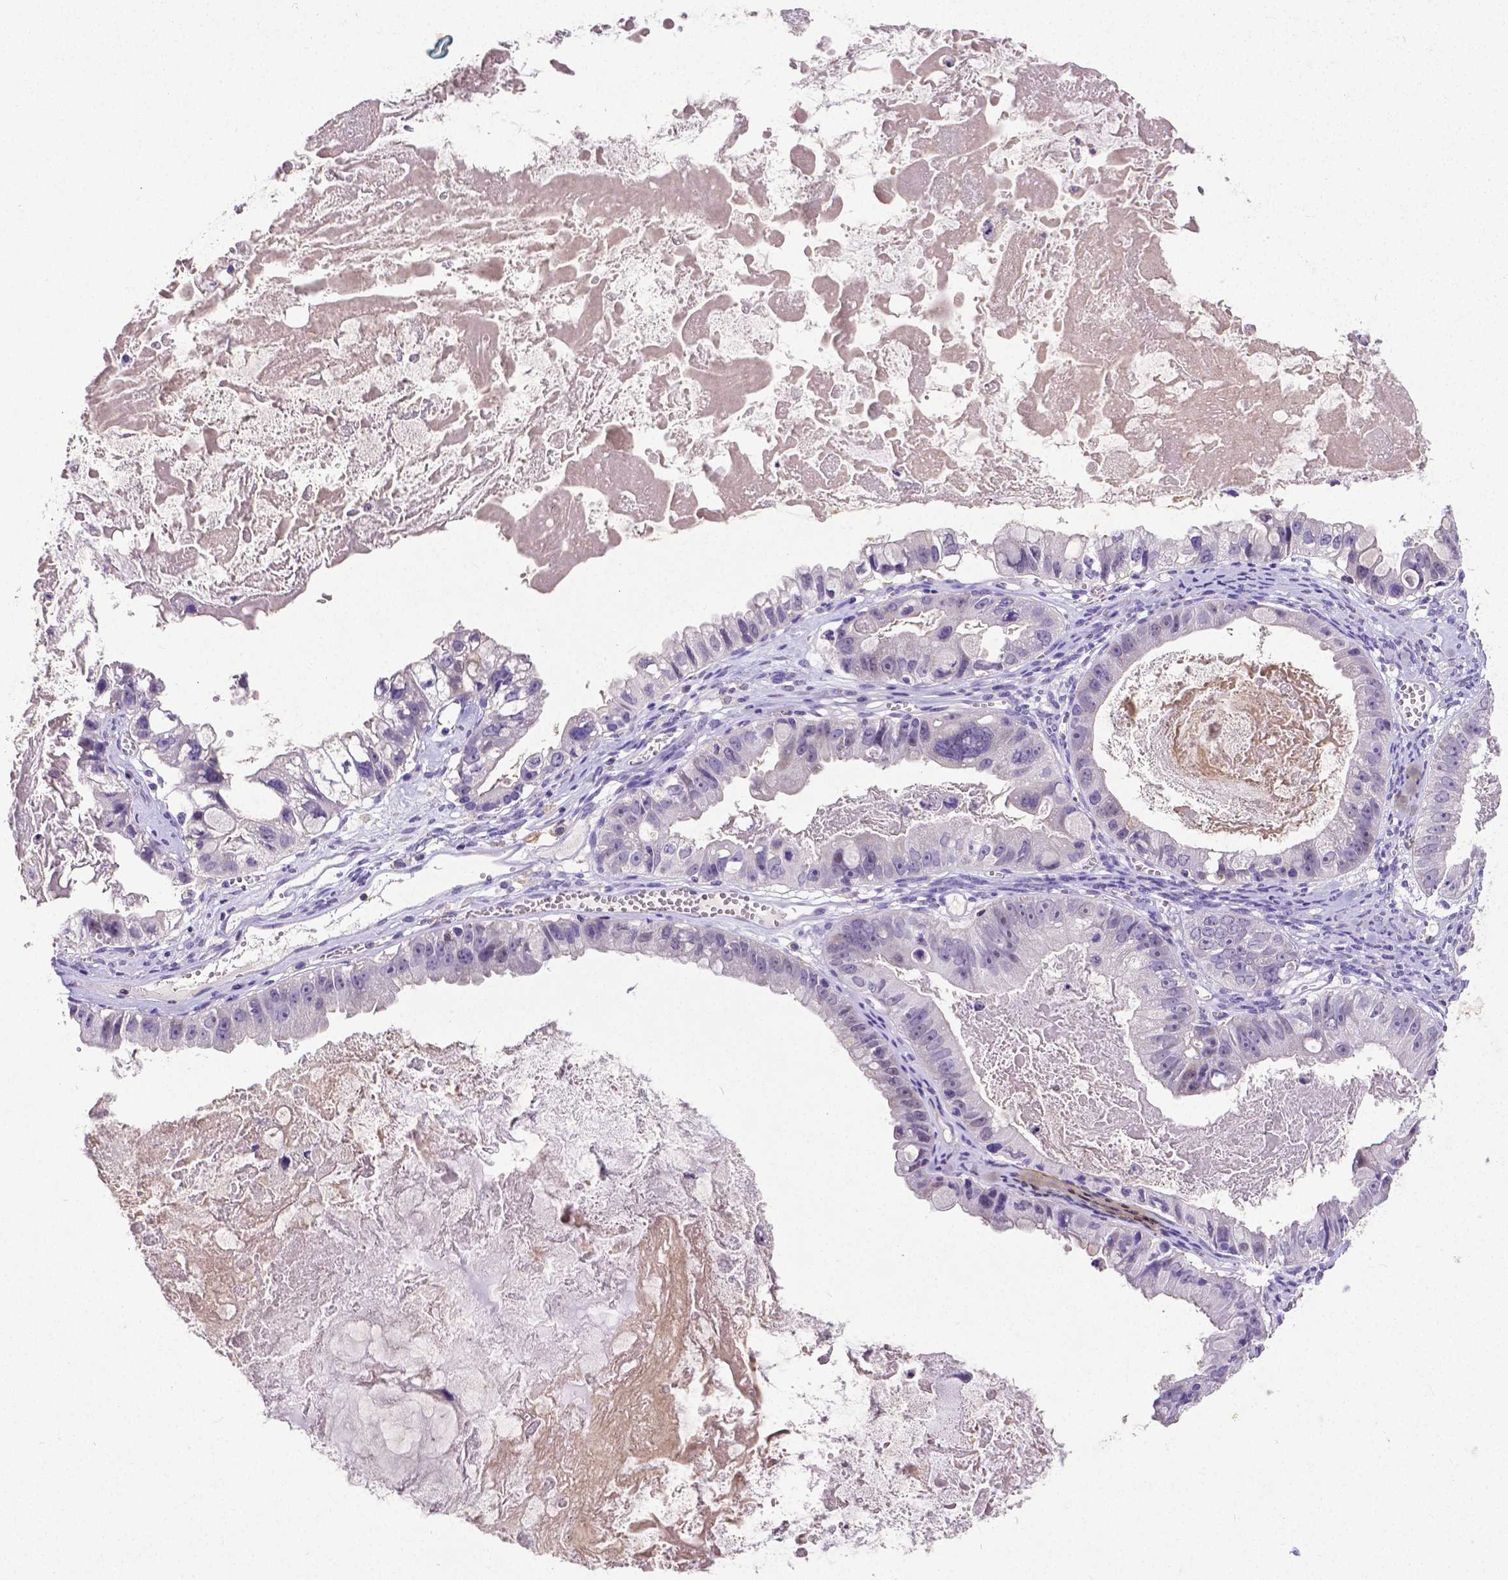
{"staining": {"intensity": "negative", "quantity": "none", "location": "none"}, "tissue": "ovarian cancer", "cell_type": "Tumor cells", "image_type": "cancer", "snomed": [{"axis": "morphology", "description": "Cystadenocarcinoma, mucinous, NOS"}, {"axis": "topography", "description": "Ovary"}], "caption": "The immunohistochemistry (IHC) photomicrograph has no significant expression in tumor cells of ovarian mucinous cystadenocarcinoma tissue. The staining was performed using DAB to visualize the protein expression in brown, while the nuclei were stained in blue with hematoxylin (Magnification: 20x).", "gene": "CD4", "patient": {"sex": "female", "age": 61}}